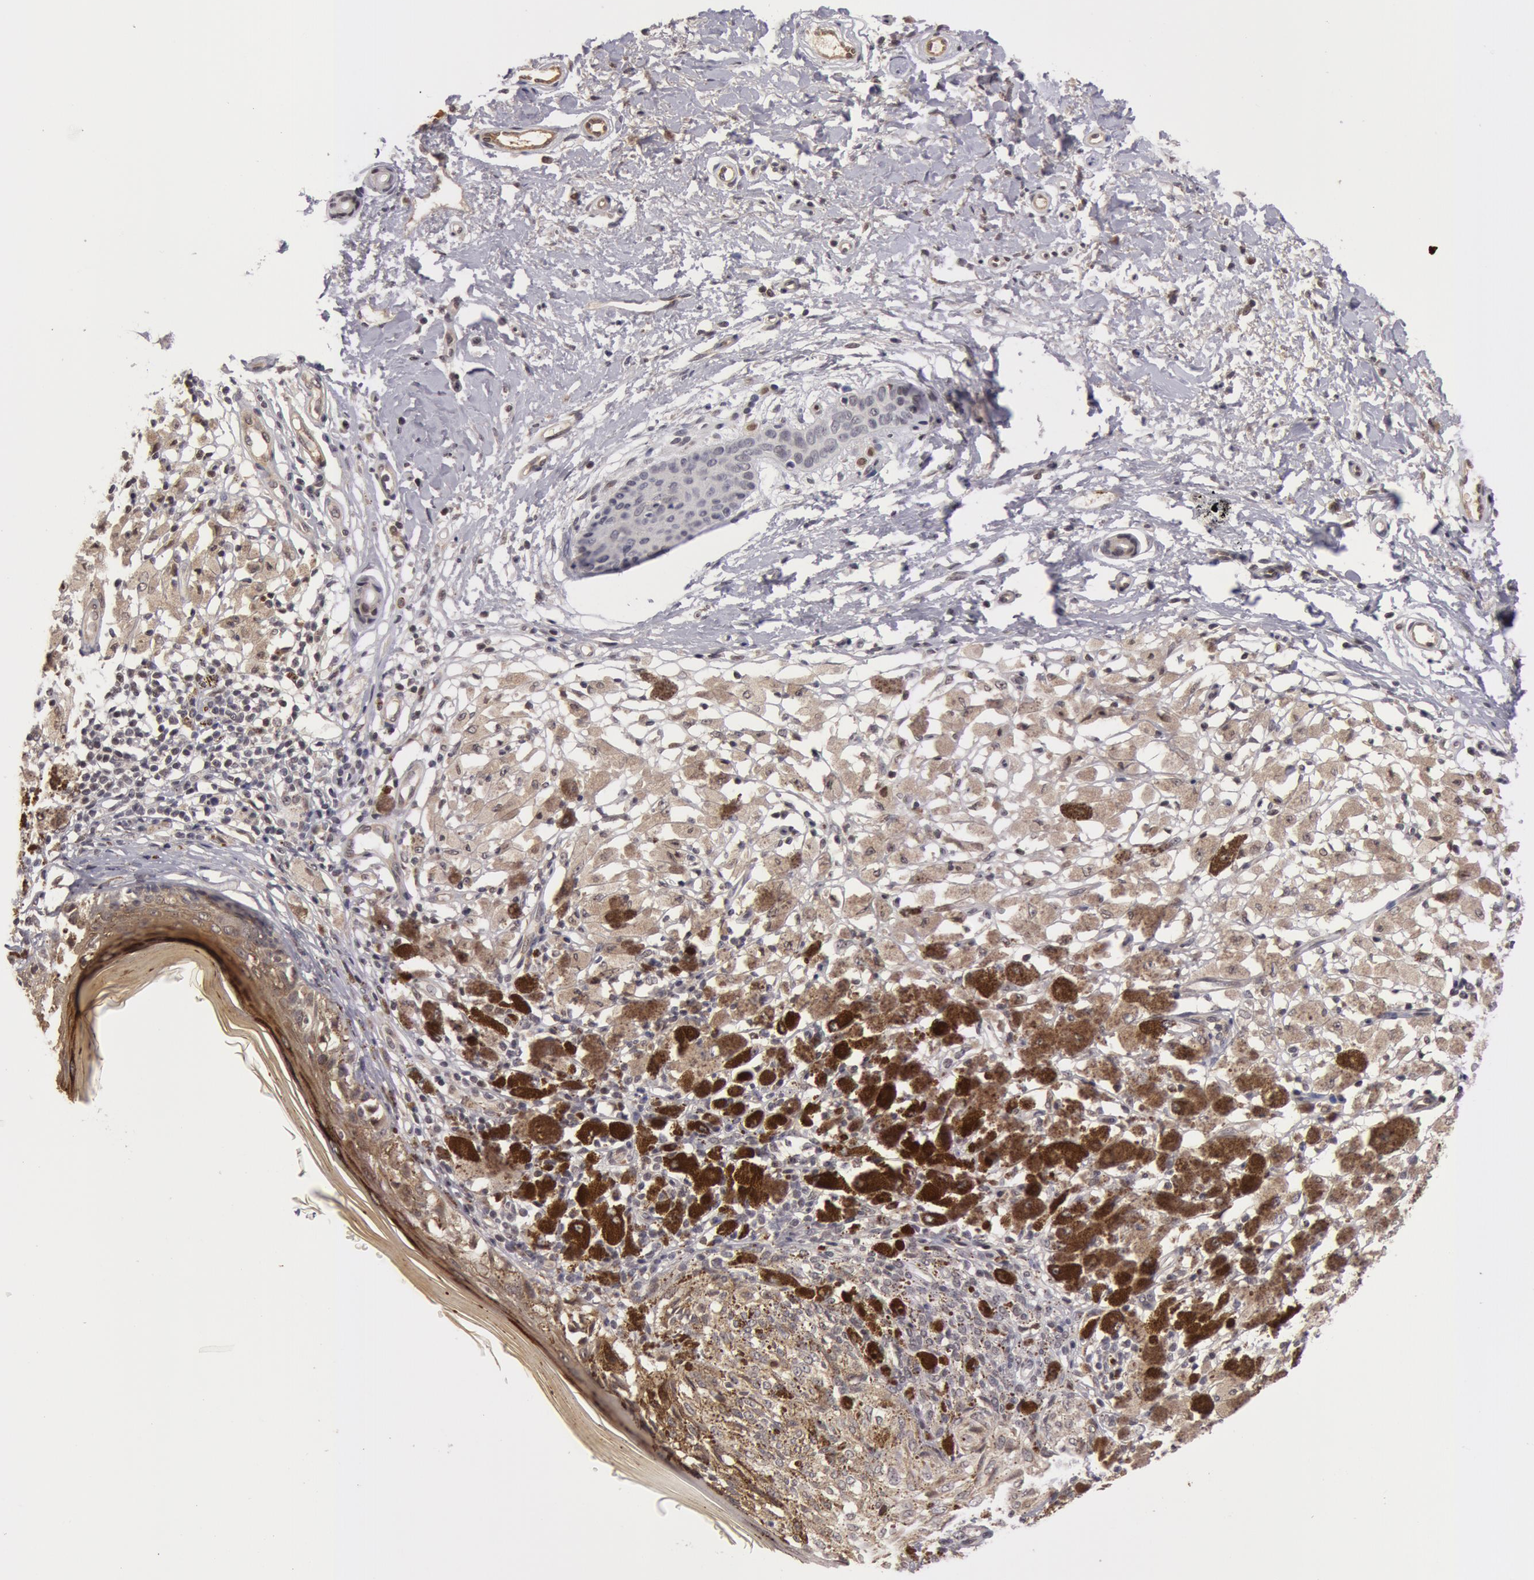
{"staining": {"intensity": "weak", "quantity": "25%-75%", "location": "cytoplasmic/membranous"}, "tissue": "melanoma", "cell_type": "Tumor cells", "image_type": "cancer", "snomed": [{"axis": "morphology", "description": "Malignant melanoma, NOS"}, {"axis": "topography", "description": "Skin"}], "caption": "Immunohistochemical staining of malignant melanoma displays low levels of weak cytoplasmic/membranous staining in approximately 25%-75% of tumor cells. The staining was performed using DAB (3,3'-diaminobenzidine), with brown indicating positive protein expression. Nuclei are stained blue with hematoxylin.", "gene": "SYTL4", "patient": {"sex": "male", "age": 88}}